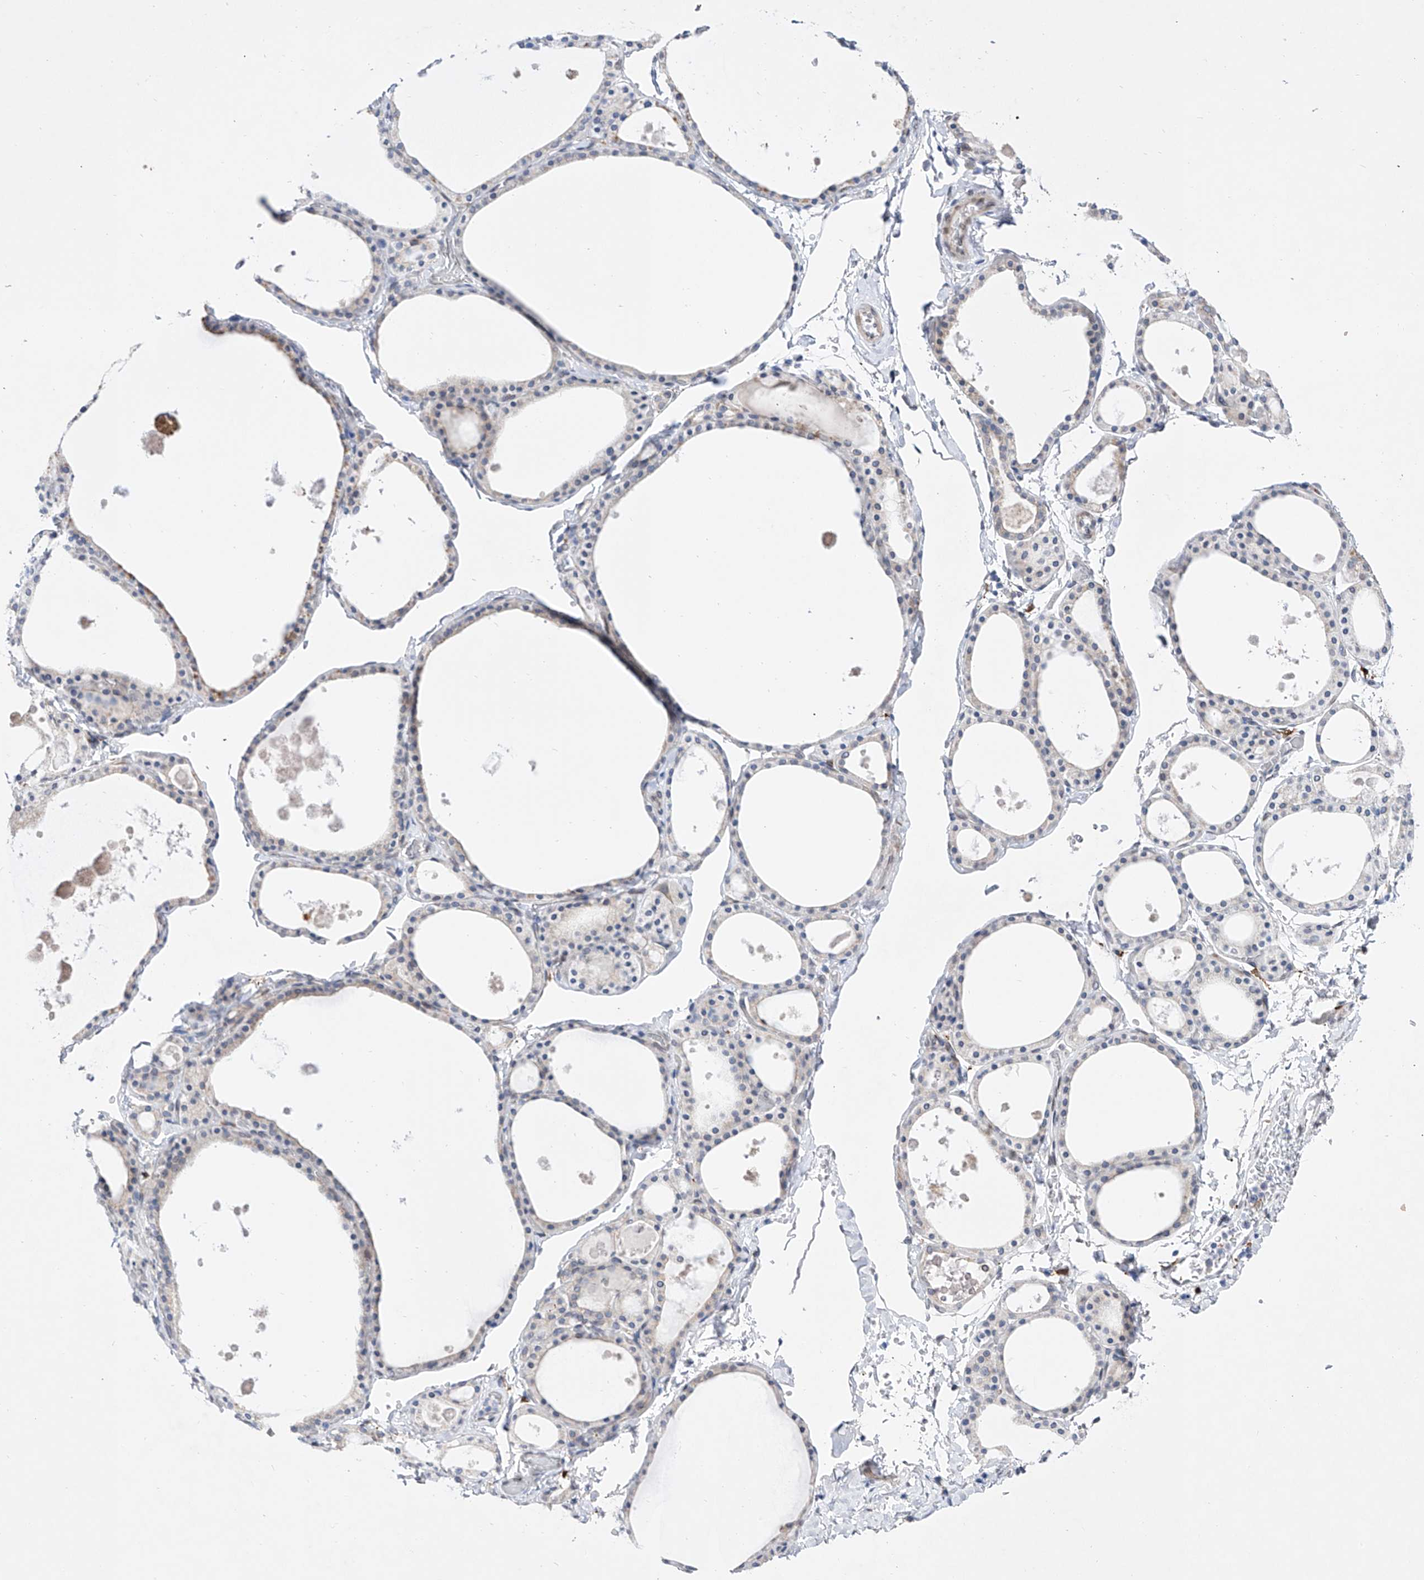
{"staining": {"intensity": "negative", "quantity": "none", "location": "none"}, "tissue": "thyroid gland", "cell_type": "Glandular cells", "image_type": "normal", "snomed": [{"axis": "morphology", "description": "Normal tissue, NOS"}, {"axis": "topography", "description": "Thyroid gland"}], "caption": "Protein analysis of normal thyroid gland reveals no significant staining in glandular cells. (Immunohistochemistry (ihc), brightfield microscopy, high magnification).", "gene": "LCLAT1", "patient": {"sex": "male", "age": 56}}